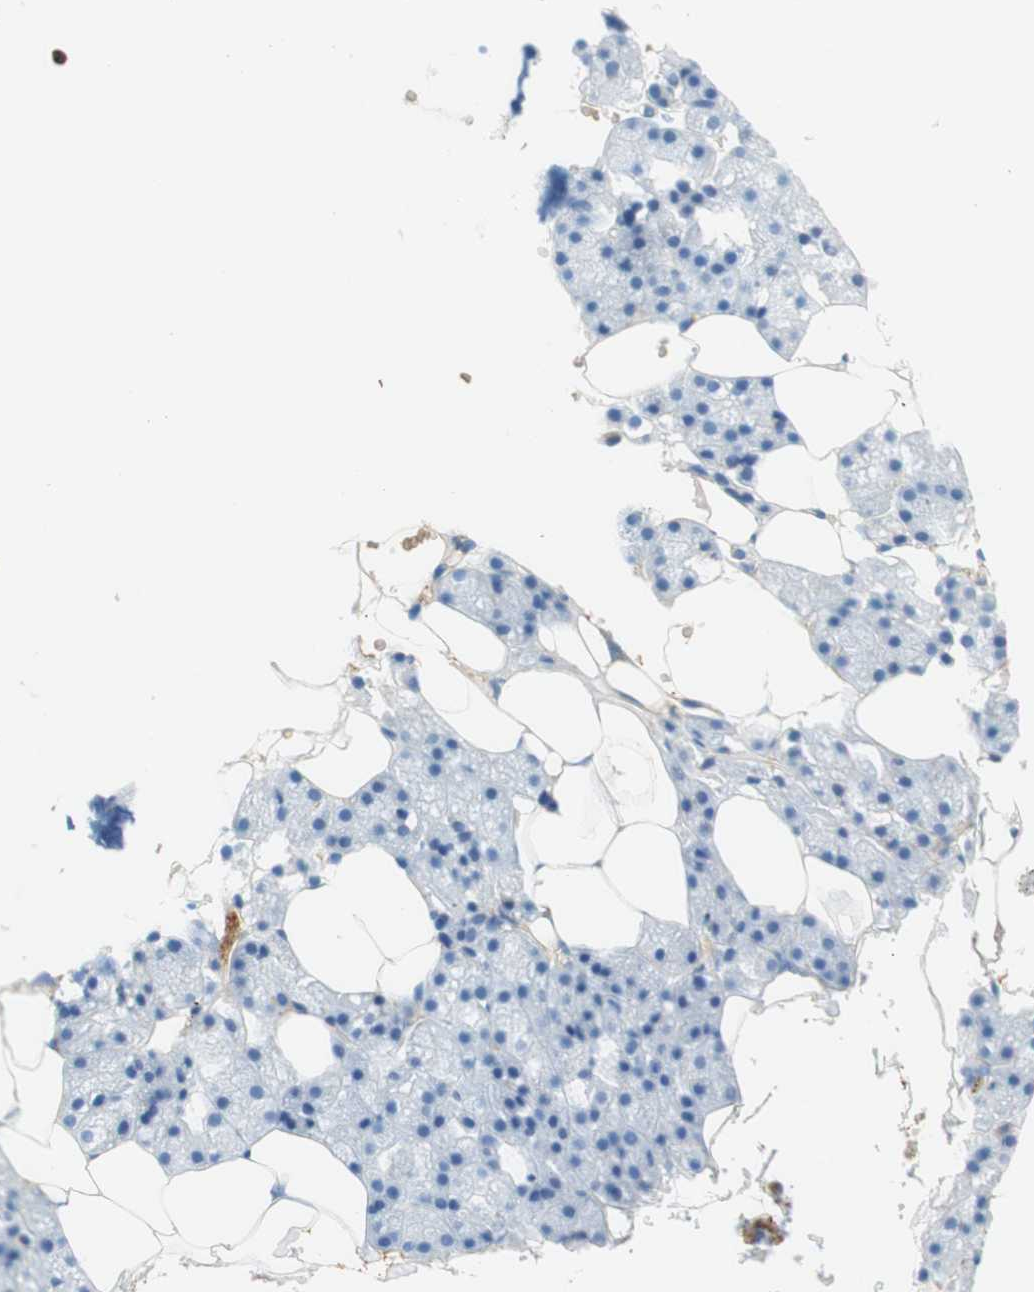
{"staining": {"intensity": "negative", "quantity": "none", "location": "none"}, "tissue": "salivary gland", "cell_type": "Glandular cells", "image_type": "normal", "snomed": [{"axis": "morphology", "description": "Normal tissue, NOS"}, {"axis": "topography", "description": "Salivary gland"}], "caption": "Immunohistochemistry of benign human salivary gland displays no expression in glandular cells. (Brightfield microscopy of DAB immunohistochemistry at high magnification).", "gene": "STOM", "patient": {"sex": "male", "age": 62}}